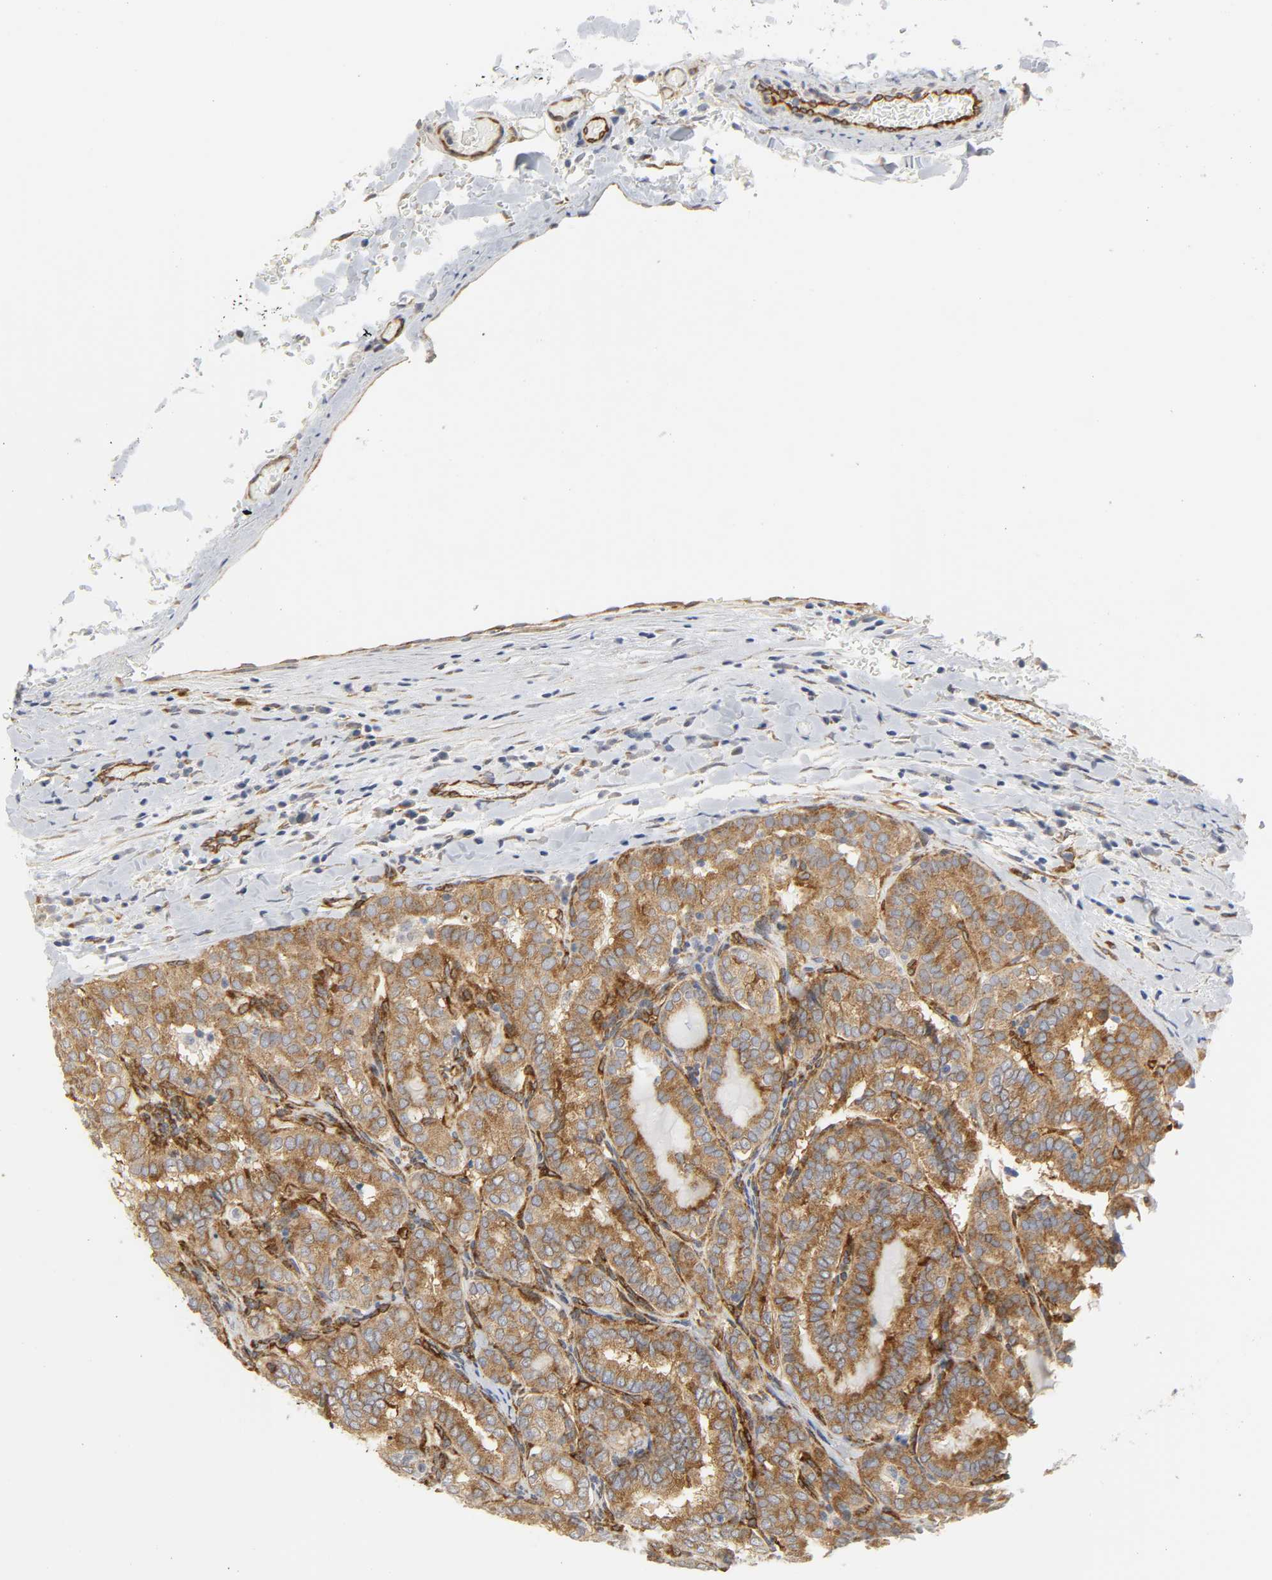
{"staining": {"intensity": "strong", "quantity": ">75%", "location": "cytoplasmic/membranous"}, "tissue": "thyroid cancer", "cell_type": "Tumor cells", "image_type": "cancer", "snomed": [{"axis": "morphology", "description": "Papillary adenocarcinoma, NOS"}, {"axis": "topography", "description": "Thyroid gland"}], "caption": "Protein positivity by IHC reveals strong cytoplasmic/membranous expression in approximately >75% of tumor cells in thyroid cancer.", "gene": "DOCK1", "patient": {"sex": "female", "age": 30}}